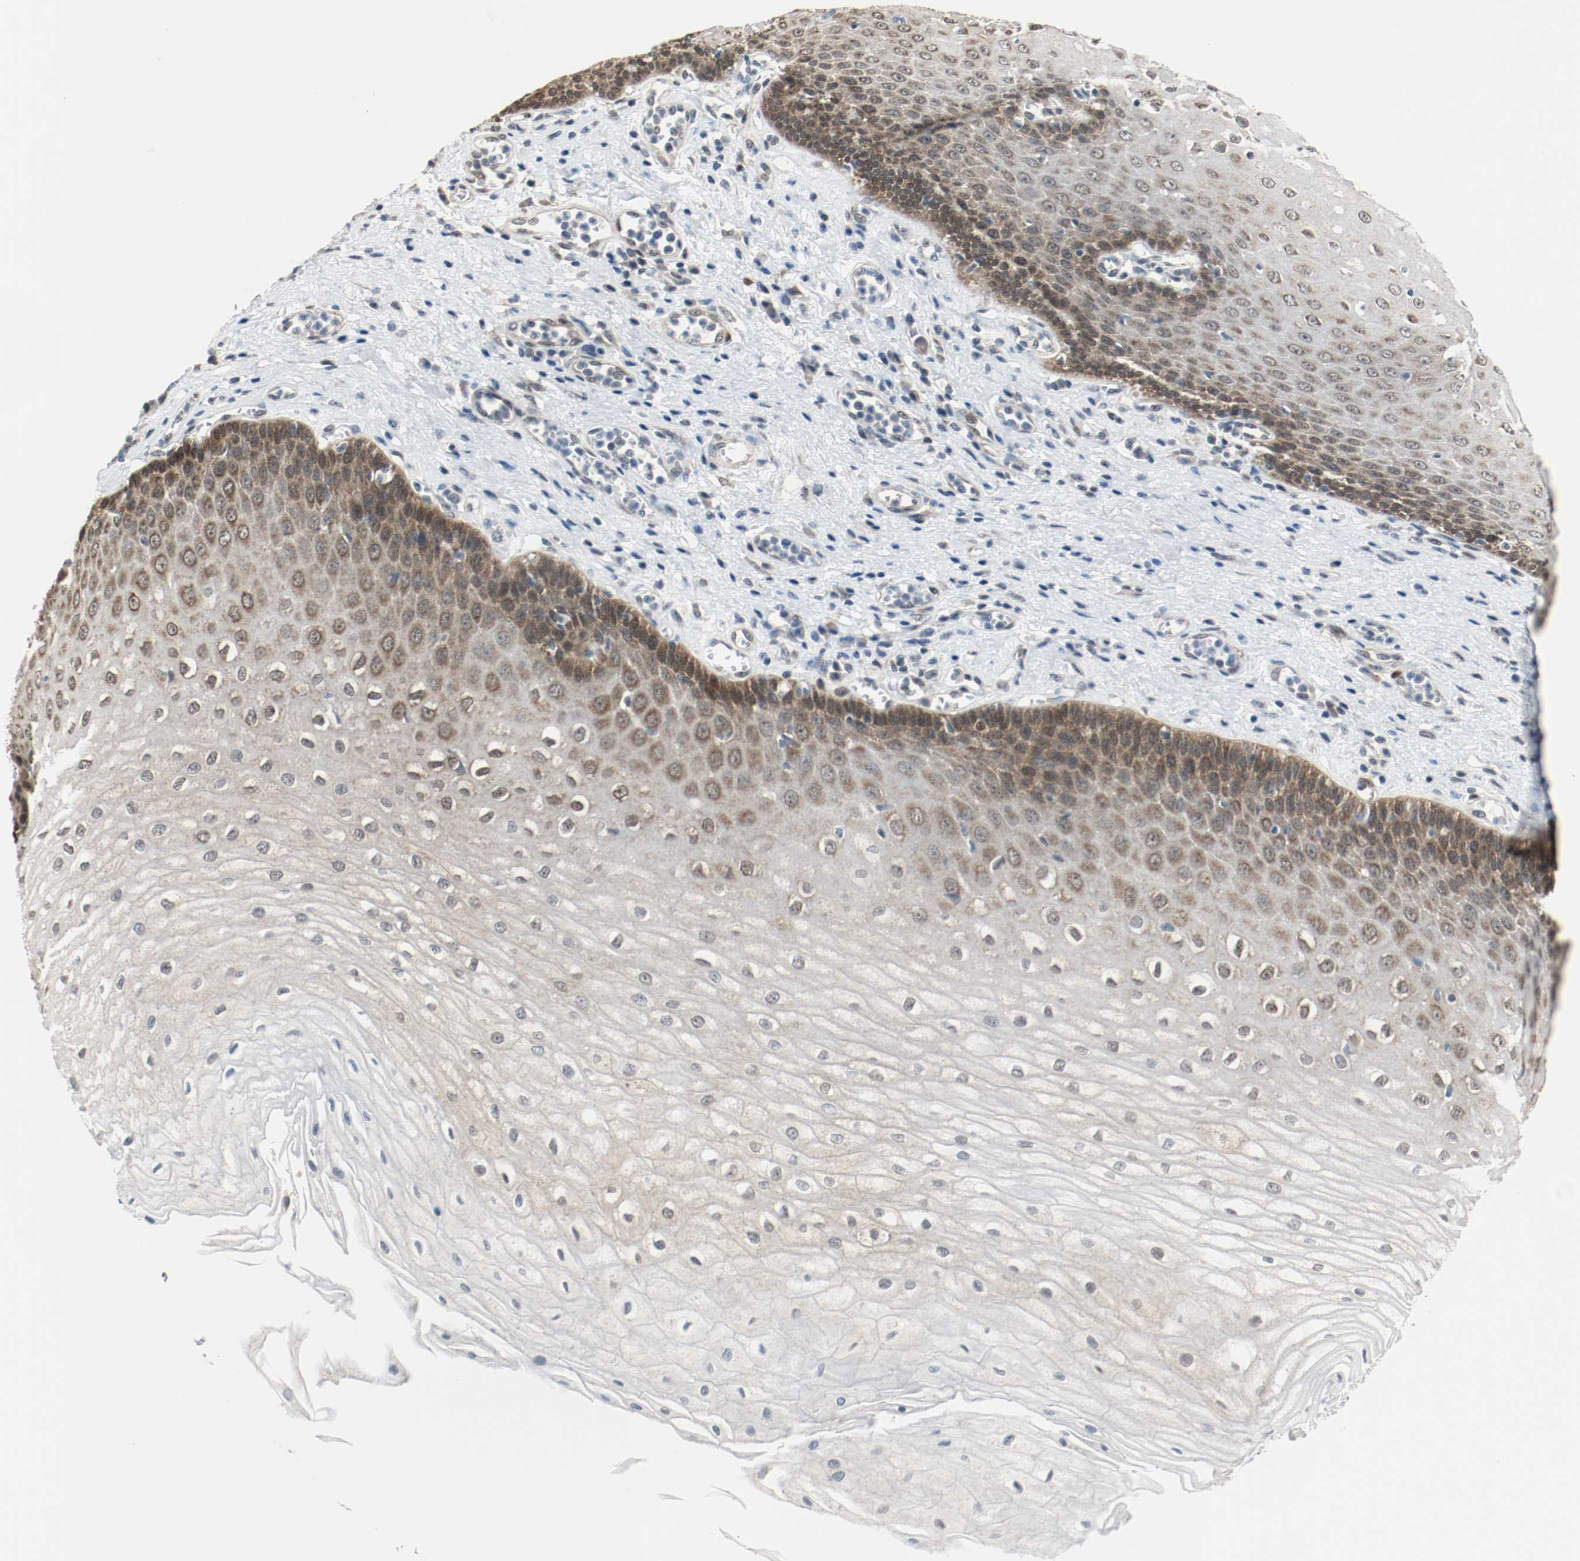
{"staining": {"intensity": "strong", "quantity": ">75%", "location": "cytoplasmic/membranous,nuclear"}, "tissue": "esophagus", "cell_type": "Squamous epithelial cells", "image_type": "normal", "snomed": [{"axis": "morphology", "description": "Normal tissue, NOS"}, {"axis": "morphology", "description": "Squamous cell carcinoma, NOS"}, {"axis": "topography", "description": "Esophagus"}], "caption": "The micrograph exhibits a brown stain indicating the presence of a protein in the cytoplasmic/membranous,nuclear of squamous epithelial cells in esophagus. The staining is performed using DAB (3,3'-diaminobenzidine) brown chromogen to label protein expression. The nuclei are counter-stained blue using hematoxylin.", "gene": "PPME1", "patient": {"sex": "male", "age": 65}}